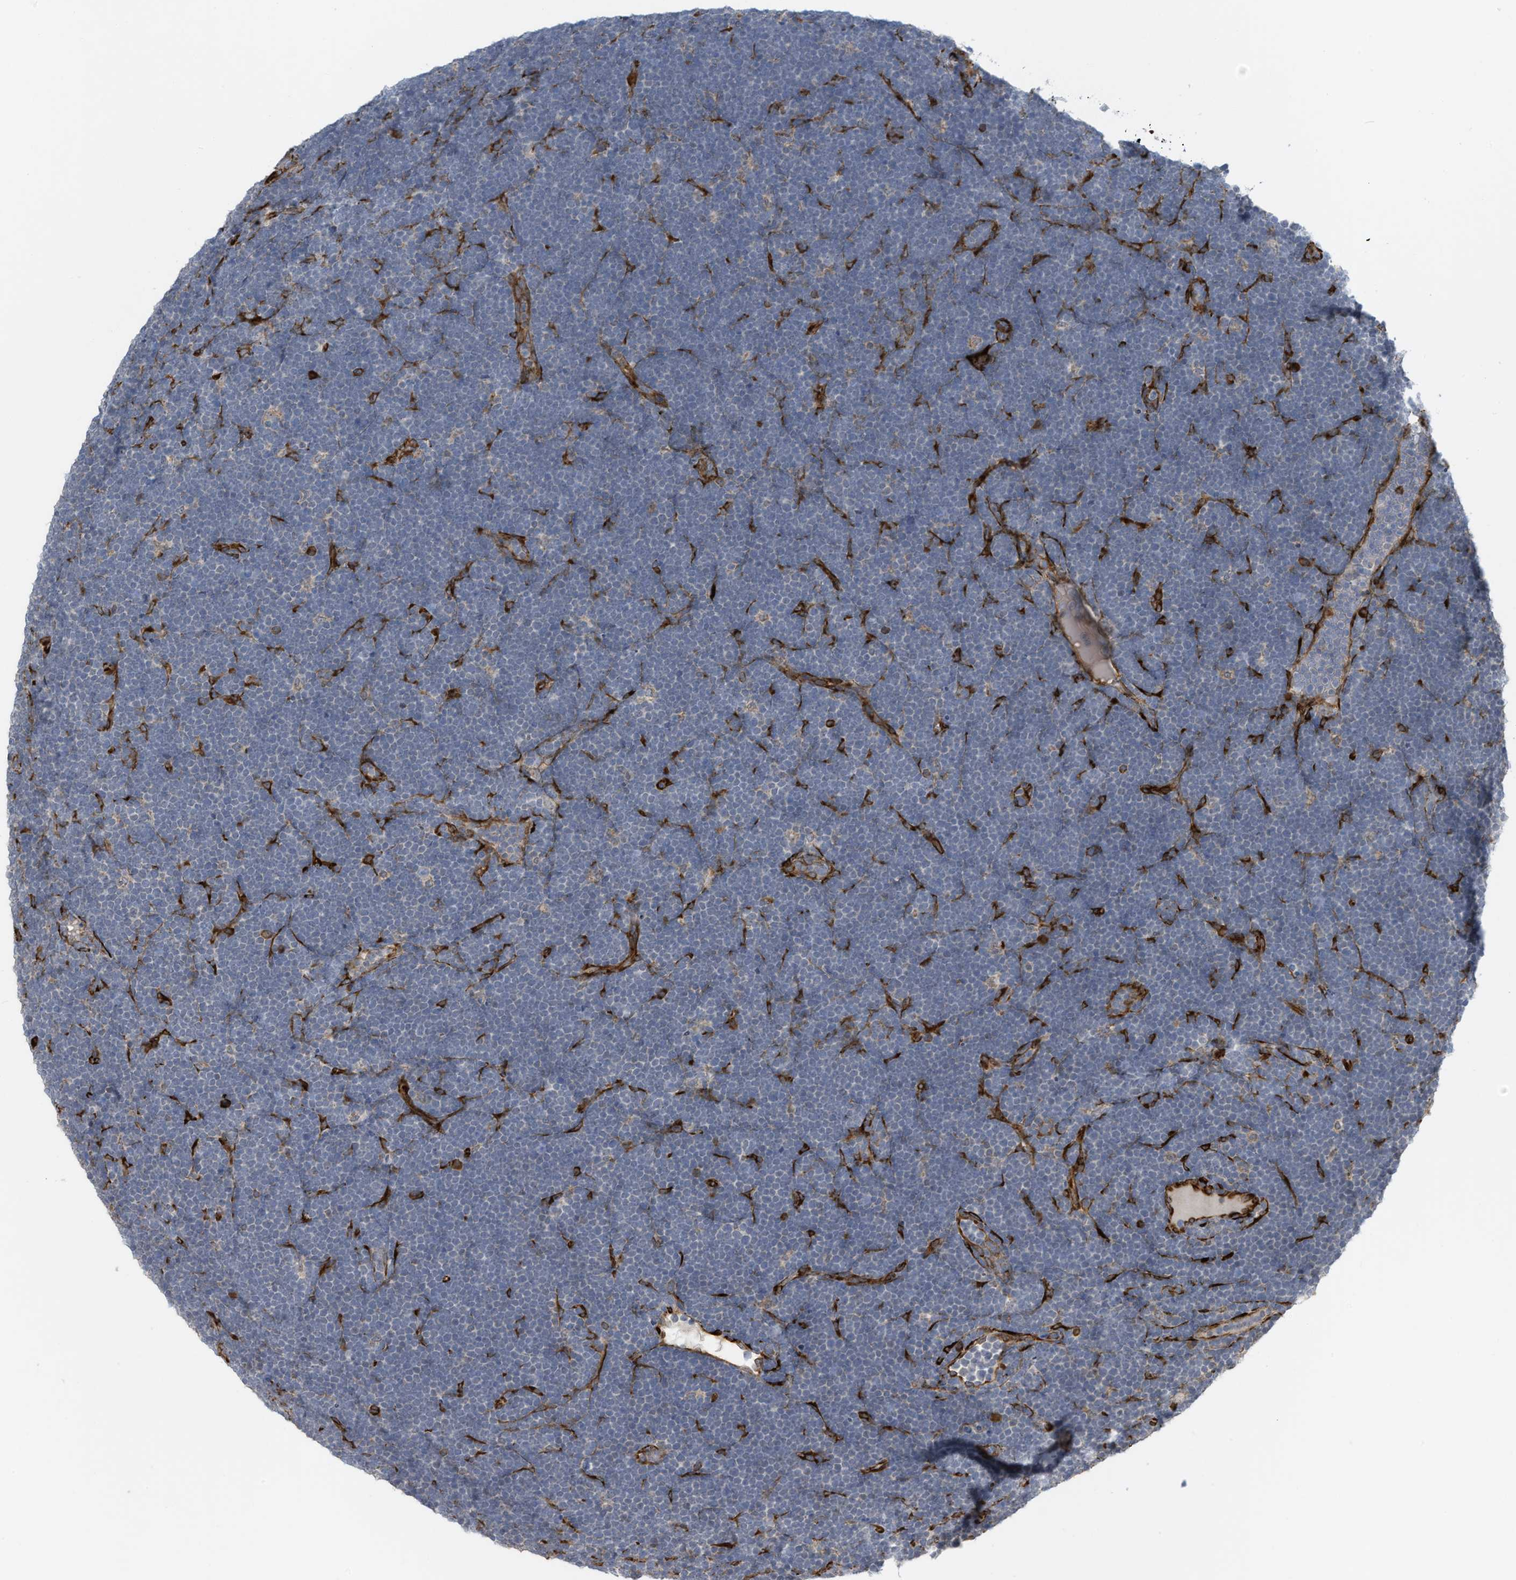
{"staining": {"intensity": "negative", "quantity": "none", "location": "none"}, "tissue": "lymphoma", "cell_type": "Tumor cells", "image_type": "cancer", "snomed": [{"axis": "morphology", "description": "Malignant lymphoma, non-Hodgkin's type, High grade"}, {"axis": "topography", "description": "Lymph node"}], "caption": "This is a photomicrograph of immunohistochemistry (IHC) staining of lymphoma, which shows no positivity in tumor cells. (IHC, brightfield microscopy, high magnification).", "gene": "ZBTB45", "patient": {"sex": "male", "age": 13}}